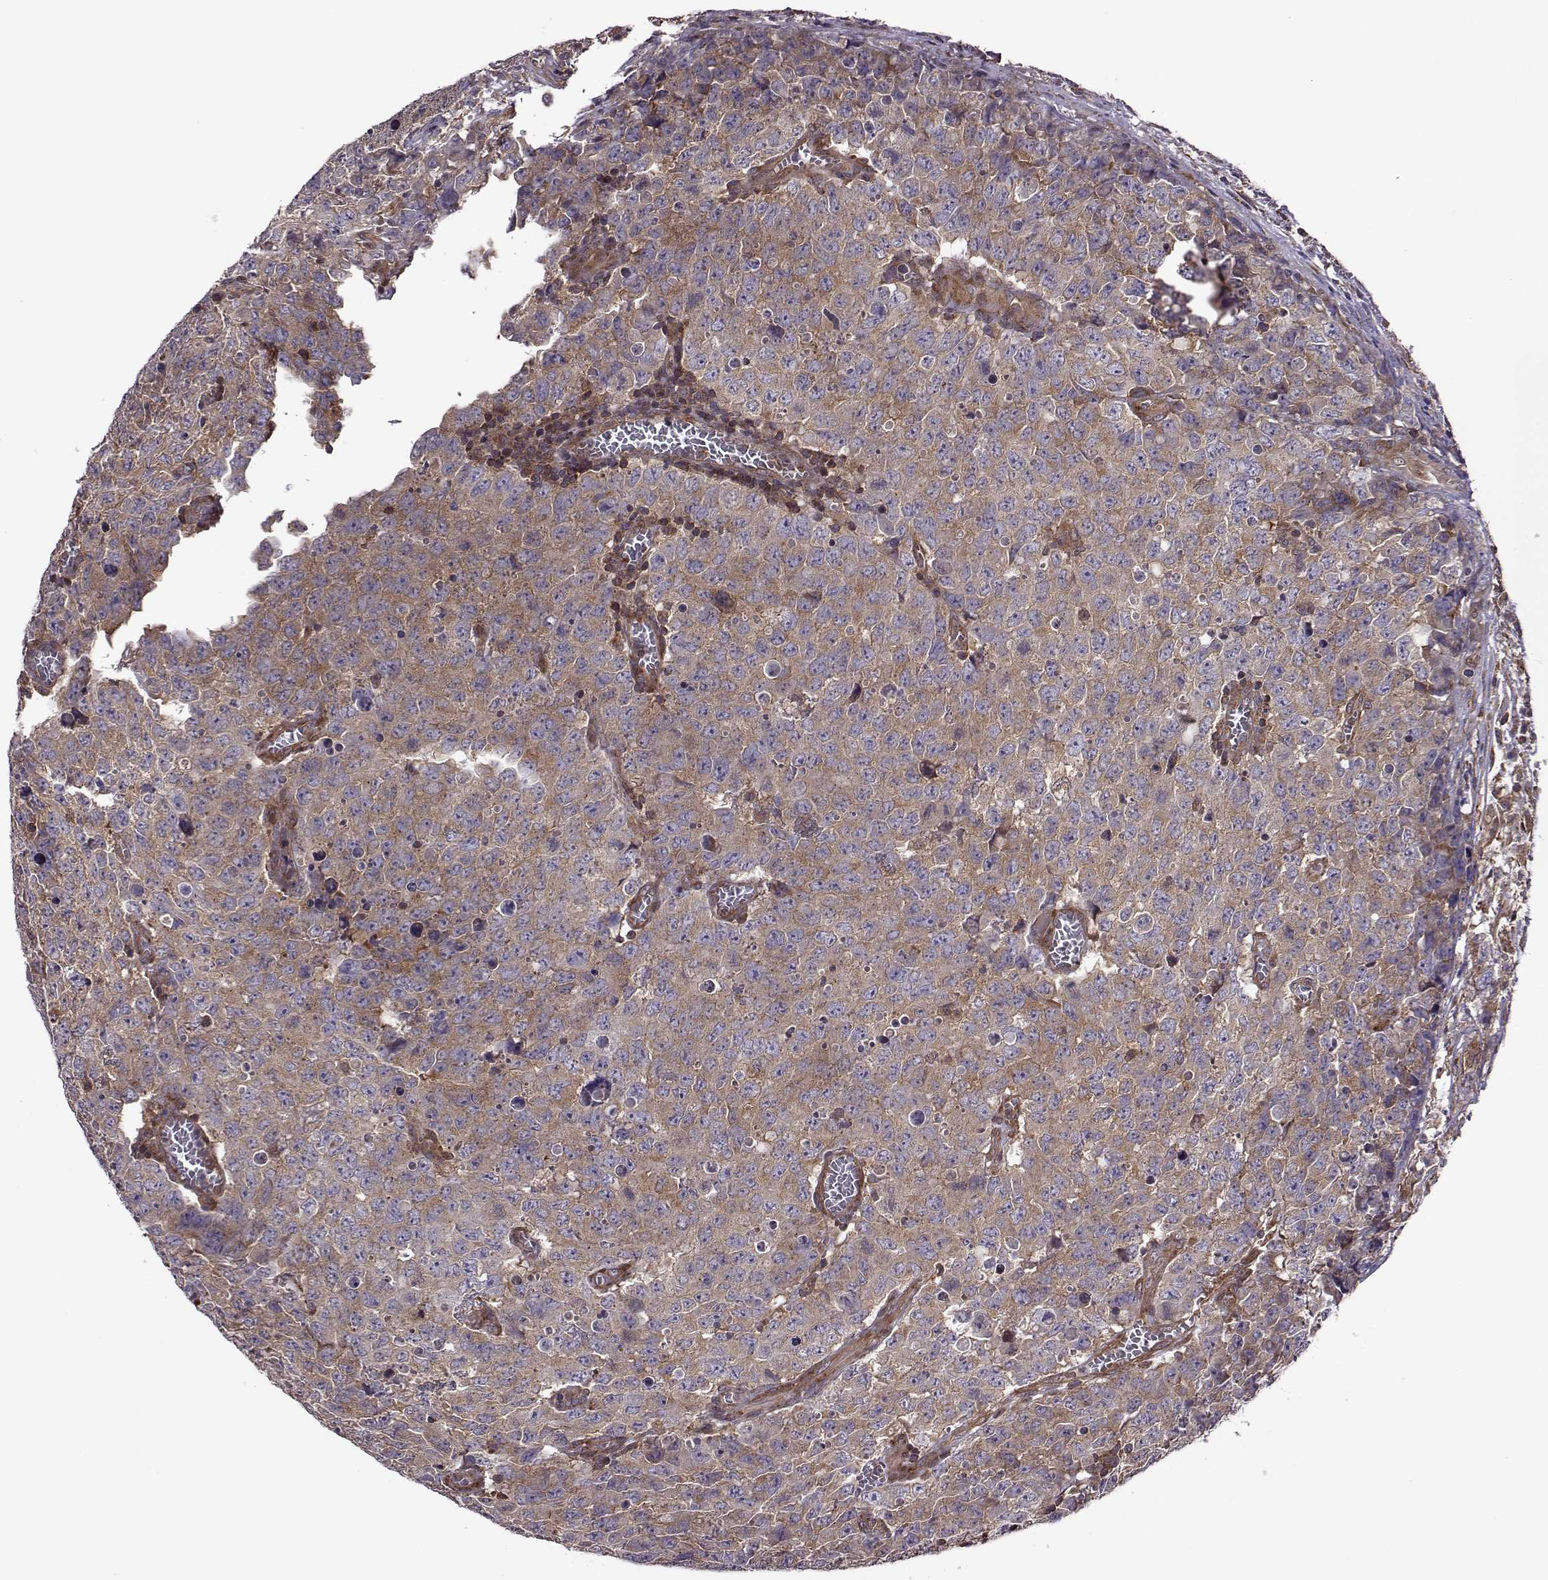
{"staining": {"intensity": "moderate", "quantity": ">75%", "location": "cytoplasmic/membranous"}, "tissue": "testis cancer", "cell_type": "Tumor cells", "image_type": "cancer", "snomed": [{"axis": "morphology", "description": "Carcinoma, Embryonal, NOS"}, {"axis": "topography", "description": "Testis"}], "caption": "Immunohistochemistry of human testis cancer (embryonal carcinoma) shows medium levels of moderate cytoplasmic/membranous expression in approximately >75% of tumor cells. (brown staining indicates protein expression, while blue staining denotes nuclei).", "gene": "URI1", "patient": {"sex": "male", "age": 23}}